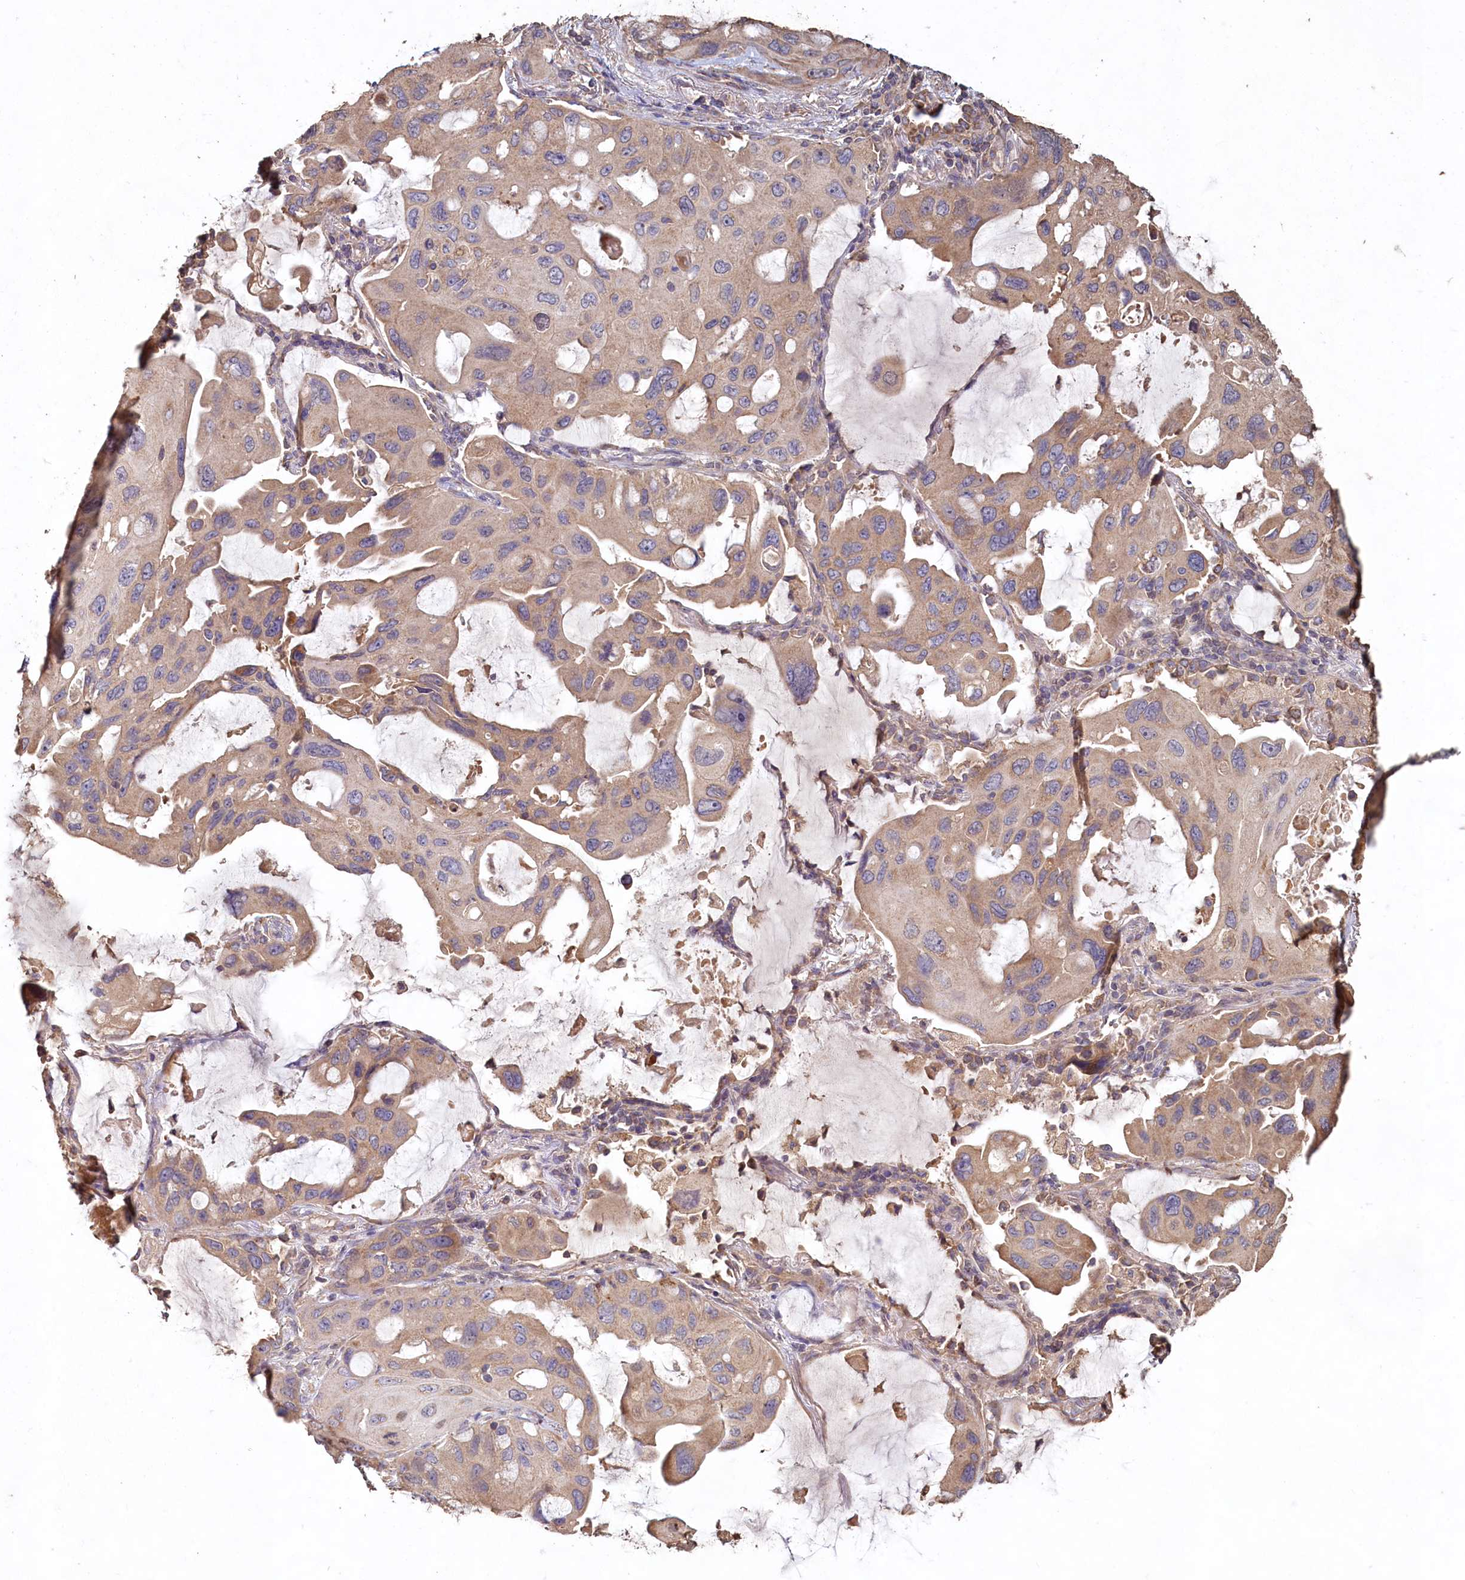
{"staining": {"intensity": "weak", "quantity": "25%-75%", "location": "cytoplasmic/membranous"}, "tissue": "lung cancer", "cell_type": "Tumor cells", "image_type": "cancer", "snomed": [{"axis": "morphology", "description": "Squamous cell carcinoma, NOS"}, {"axis": "topography", "description": "Lung"}], "caption": "Protein expression by IHC exhibits weak cytoplasmic/membranous expression in about 25%-75% of tumor cells in lung squamous cell carcinoma.", "gene": "FUNDC1", "patient": {"sex": "female", "age": 73}}